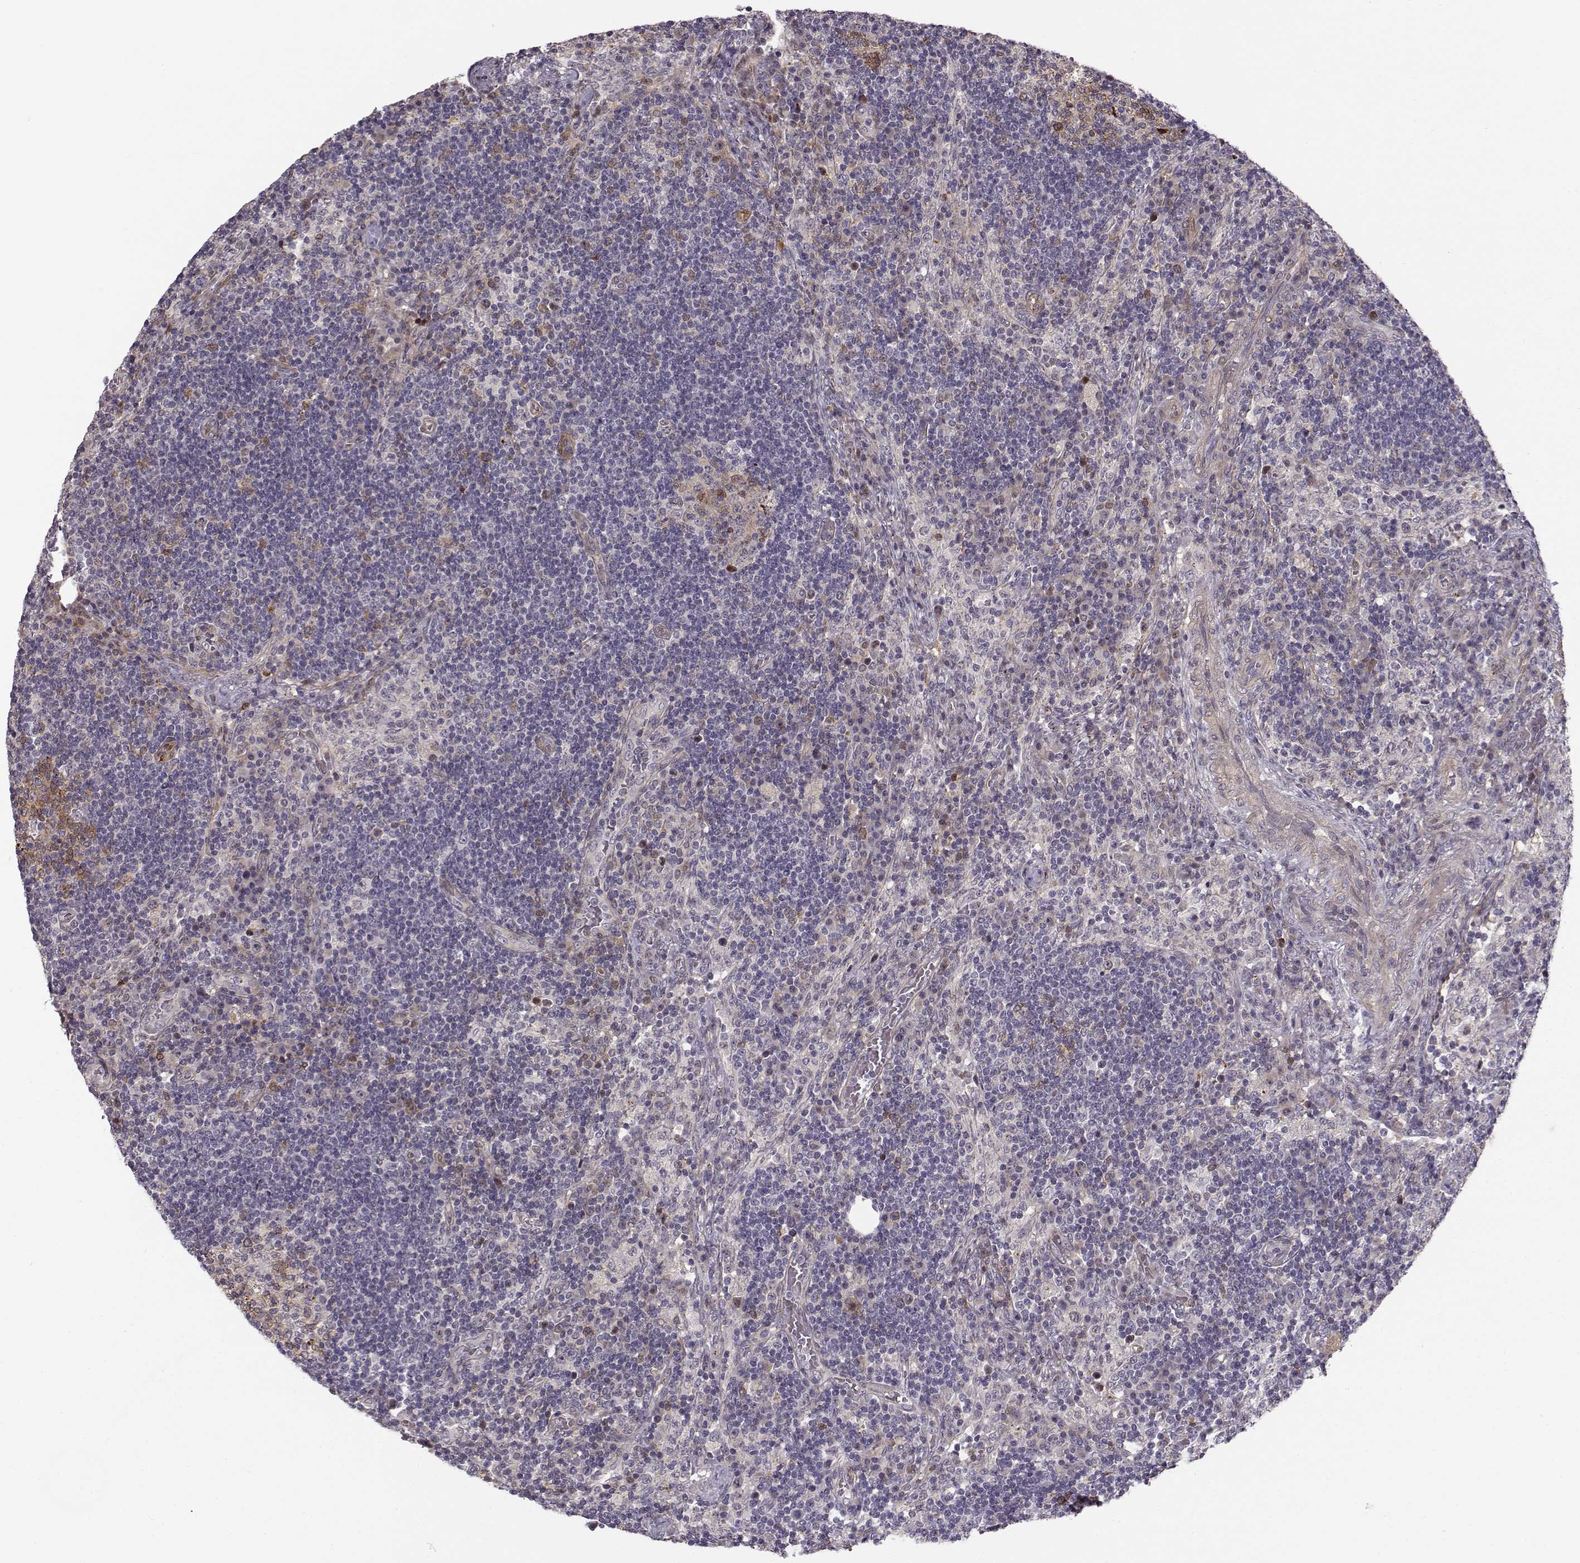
{"staining": {"intensity": "moderate", "quantity": "<25%", "location": "cytoplasmic/membranous"}, "tissue": "lymph node", "cell_type": "Germinal center cells", "image_type": "normal", "snomed": [{"axis": "morphology", "description": "Normal tissue, NOS"}, {"axis": "topography", "description": "Lymph node"}], "caption": "Immunohistochemical staining of normal lymph node demonstrates low levels of moderate cytoplasmic/membranous expression in about <25% of germinal center cells. (brown staining indicates protein expression, while blue staining denotes nuclei).", "gene": "RGS9BP", "patient": {"sex": "male", "age": 63}}